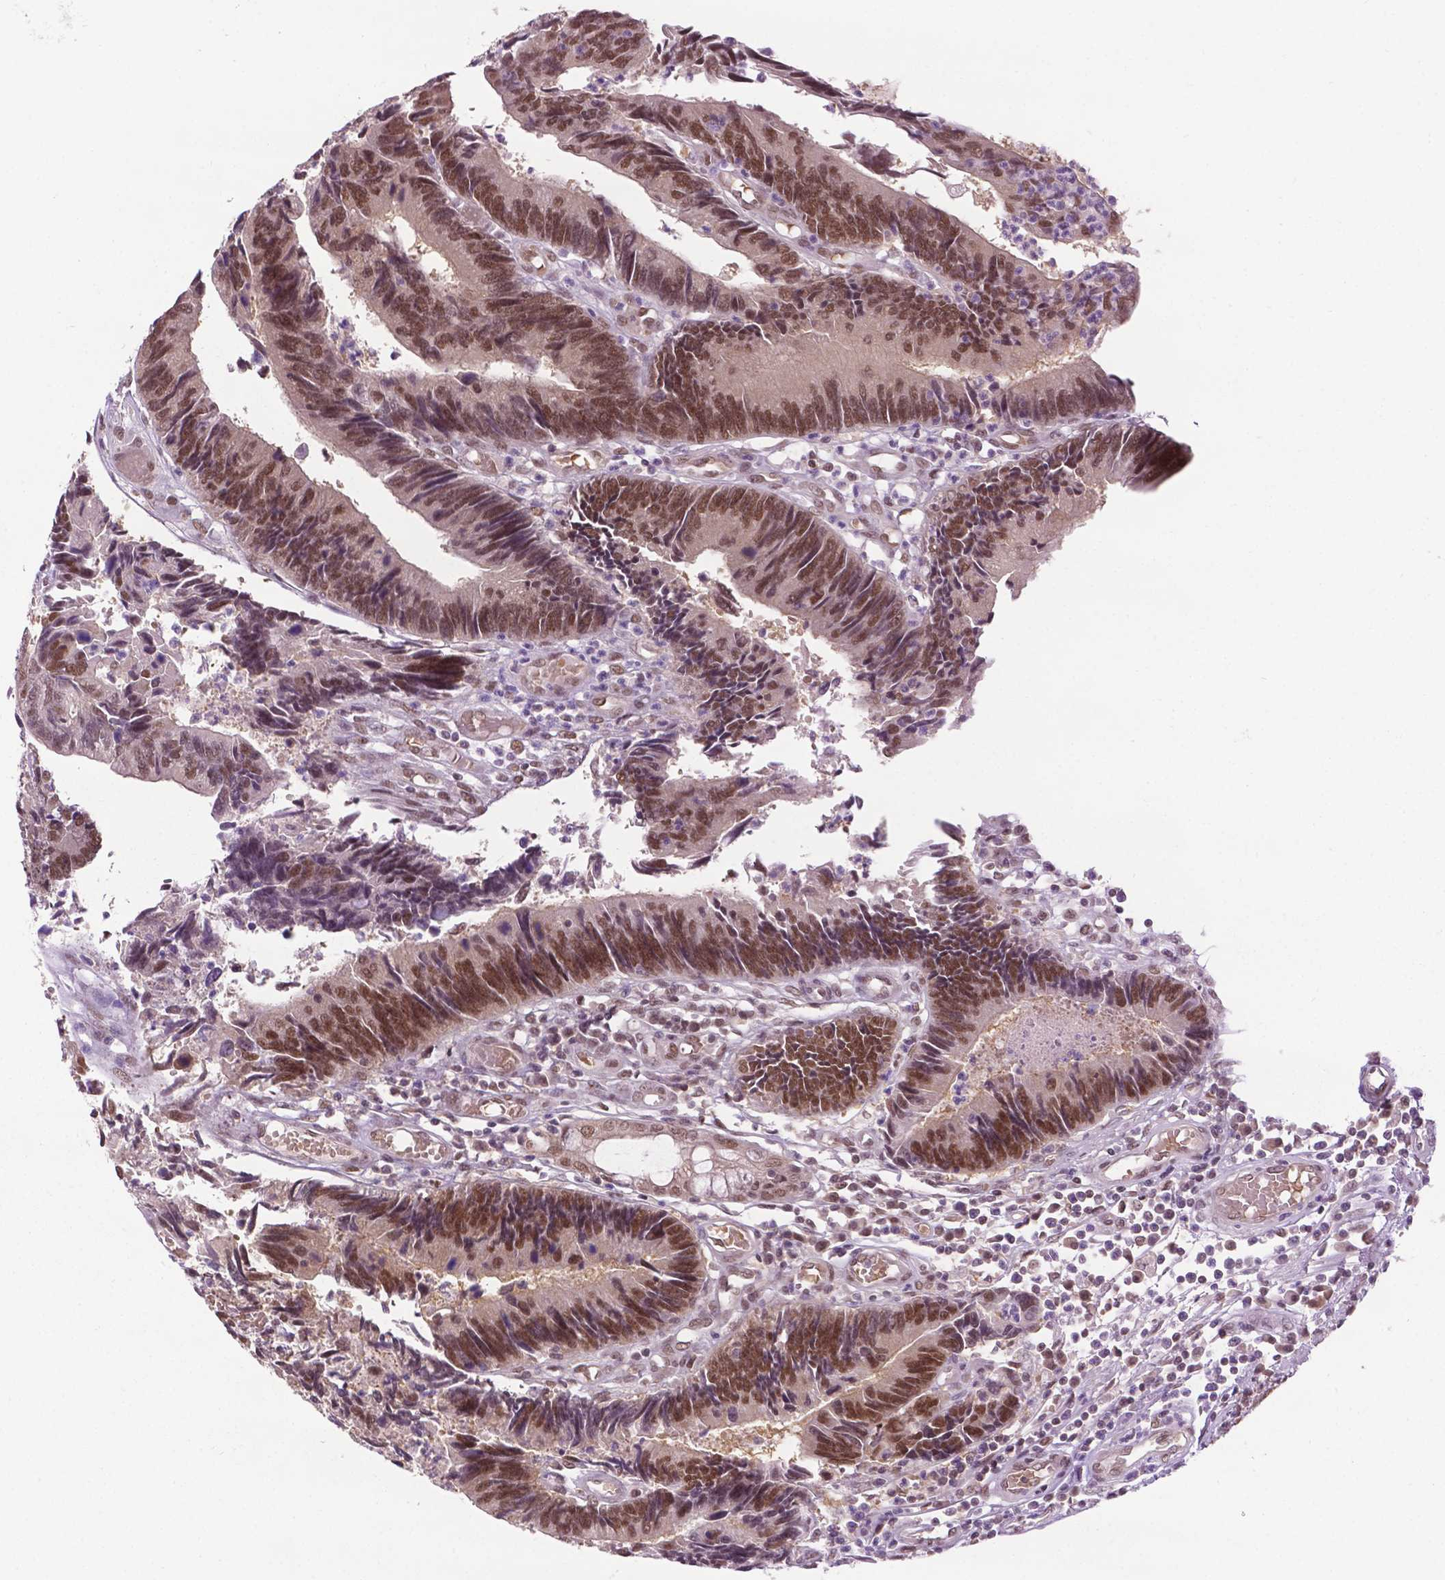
{"staining": {"intensity": "moderate", "quantity": ">75%", "location": "nuclear"}, "tissue": "colorectal cancer", "cell_type": "Tumor cells", "image_type": "cancer", "snomed": [{"axis": "morphology", "description": "Adenocarcinoma, NOS"}, {"axis": "topography", "description": "Colon"}], "caption": "This photomicrograph demonstrates IHC staining of colorectal cancer (adenocarcinoma), with medium moderate nuclear staining in about >75% of tumor cells.", "gene": "UBQLN4", "patient": {"sex": "female", "age": 67}}